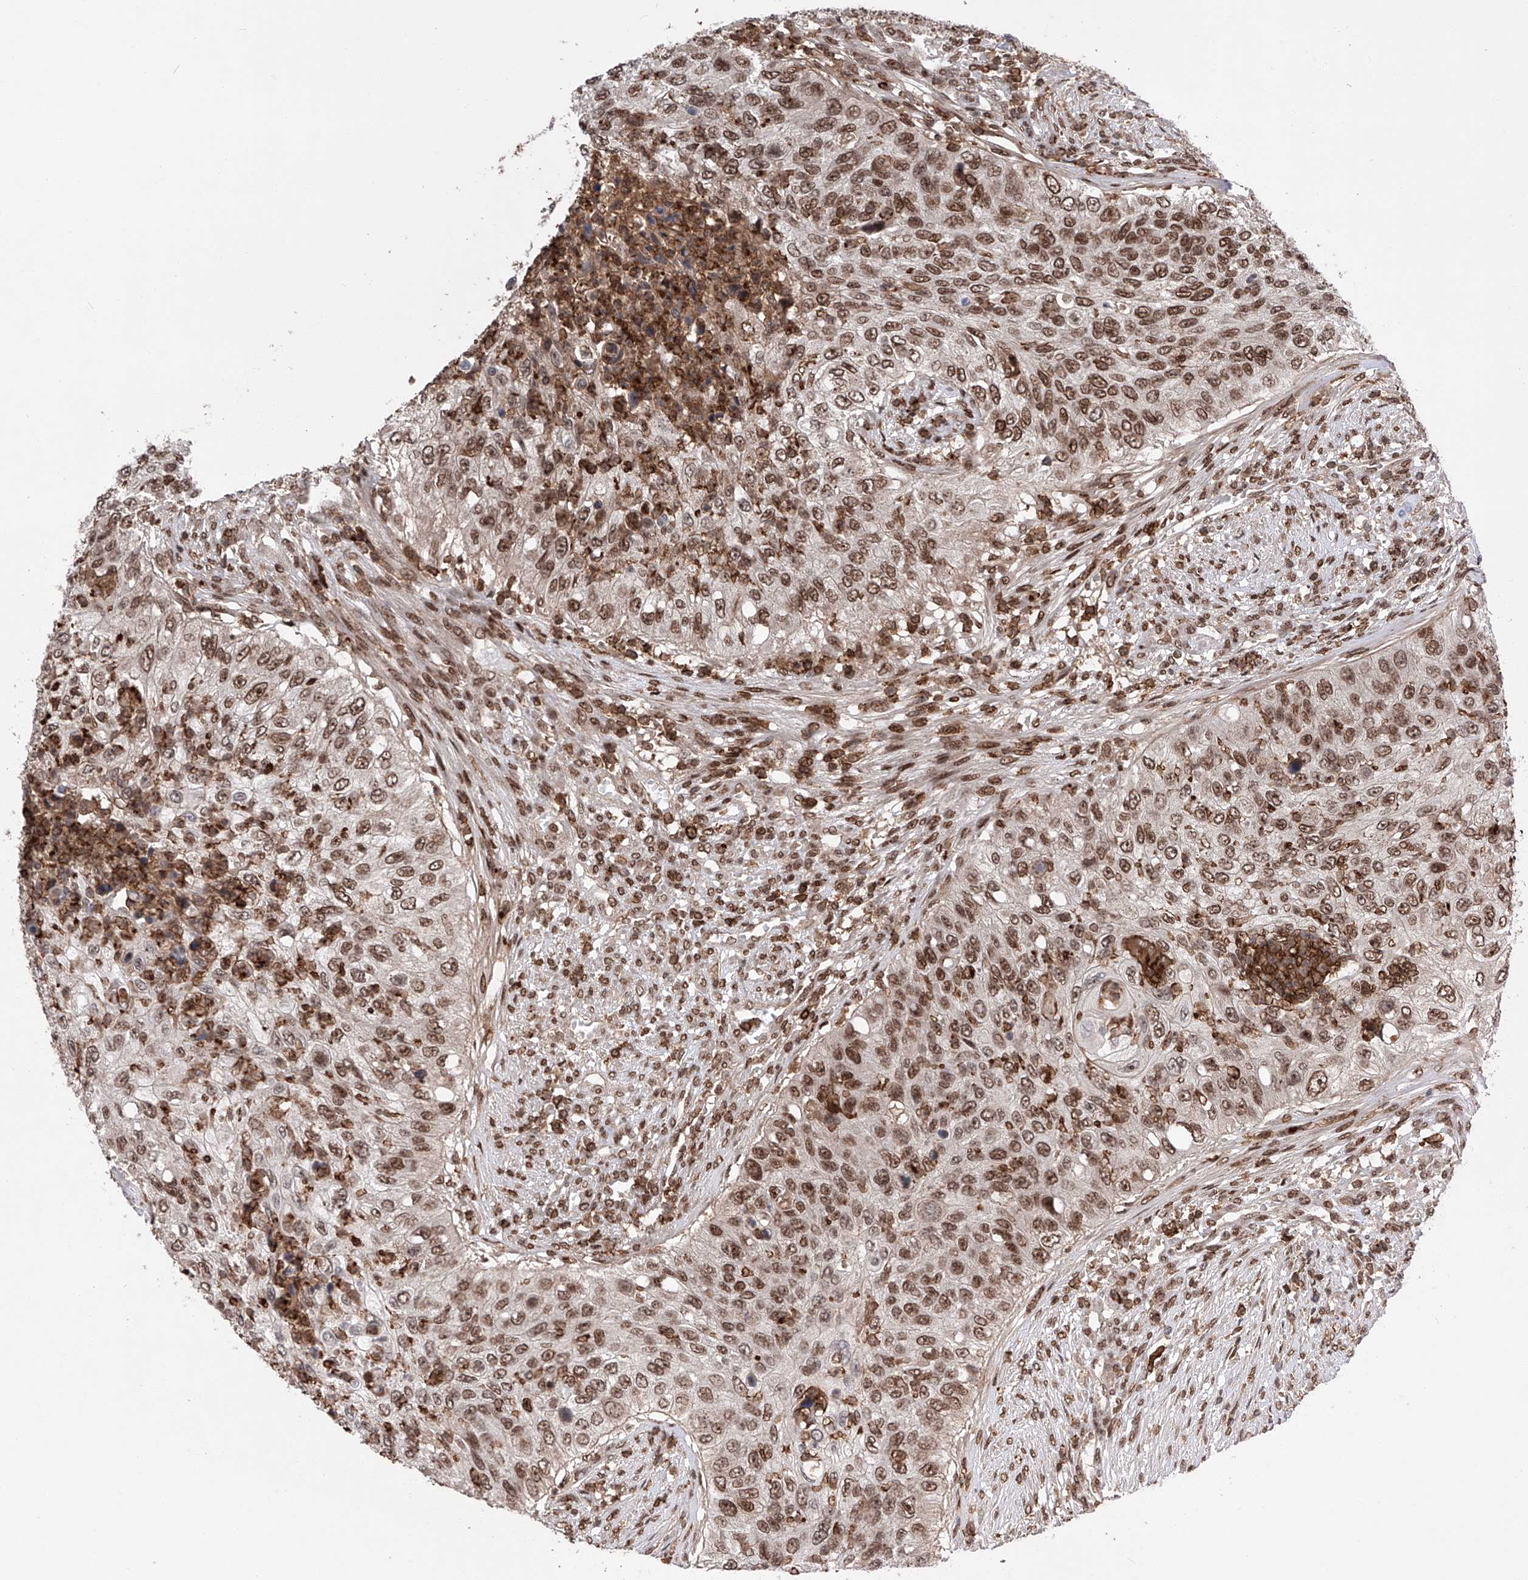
{"staining": {"intensity": "moderate", "quantity": ">75%", "location": "nuclear"}, "tissue": "urothelial cancer", "cell_type": "Tumor cells", "image_type": "cancer", "snomed": [{"axis": "morphology", "description": "Urothelial carcinoma, High grade"}, {"axis": "topography", "description": "Urinary bladder"}], "caption": "Immunohistochemical staining of human urothelial carcinoma (high-grade) shows medium levels of moderate nuclear protein positivity in about >75% of tumor cells. The staining was performed using DAB (3,3'-diaminobenzidine), with brown indicating positive protein expression. Nuclei are stained blue with hematoxylin.", "gene": "ZNF280D", "patient": {"sex": "female", "age": 60}}